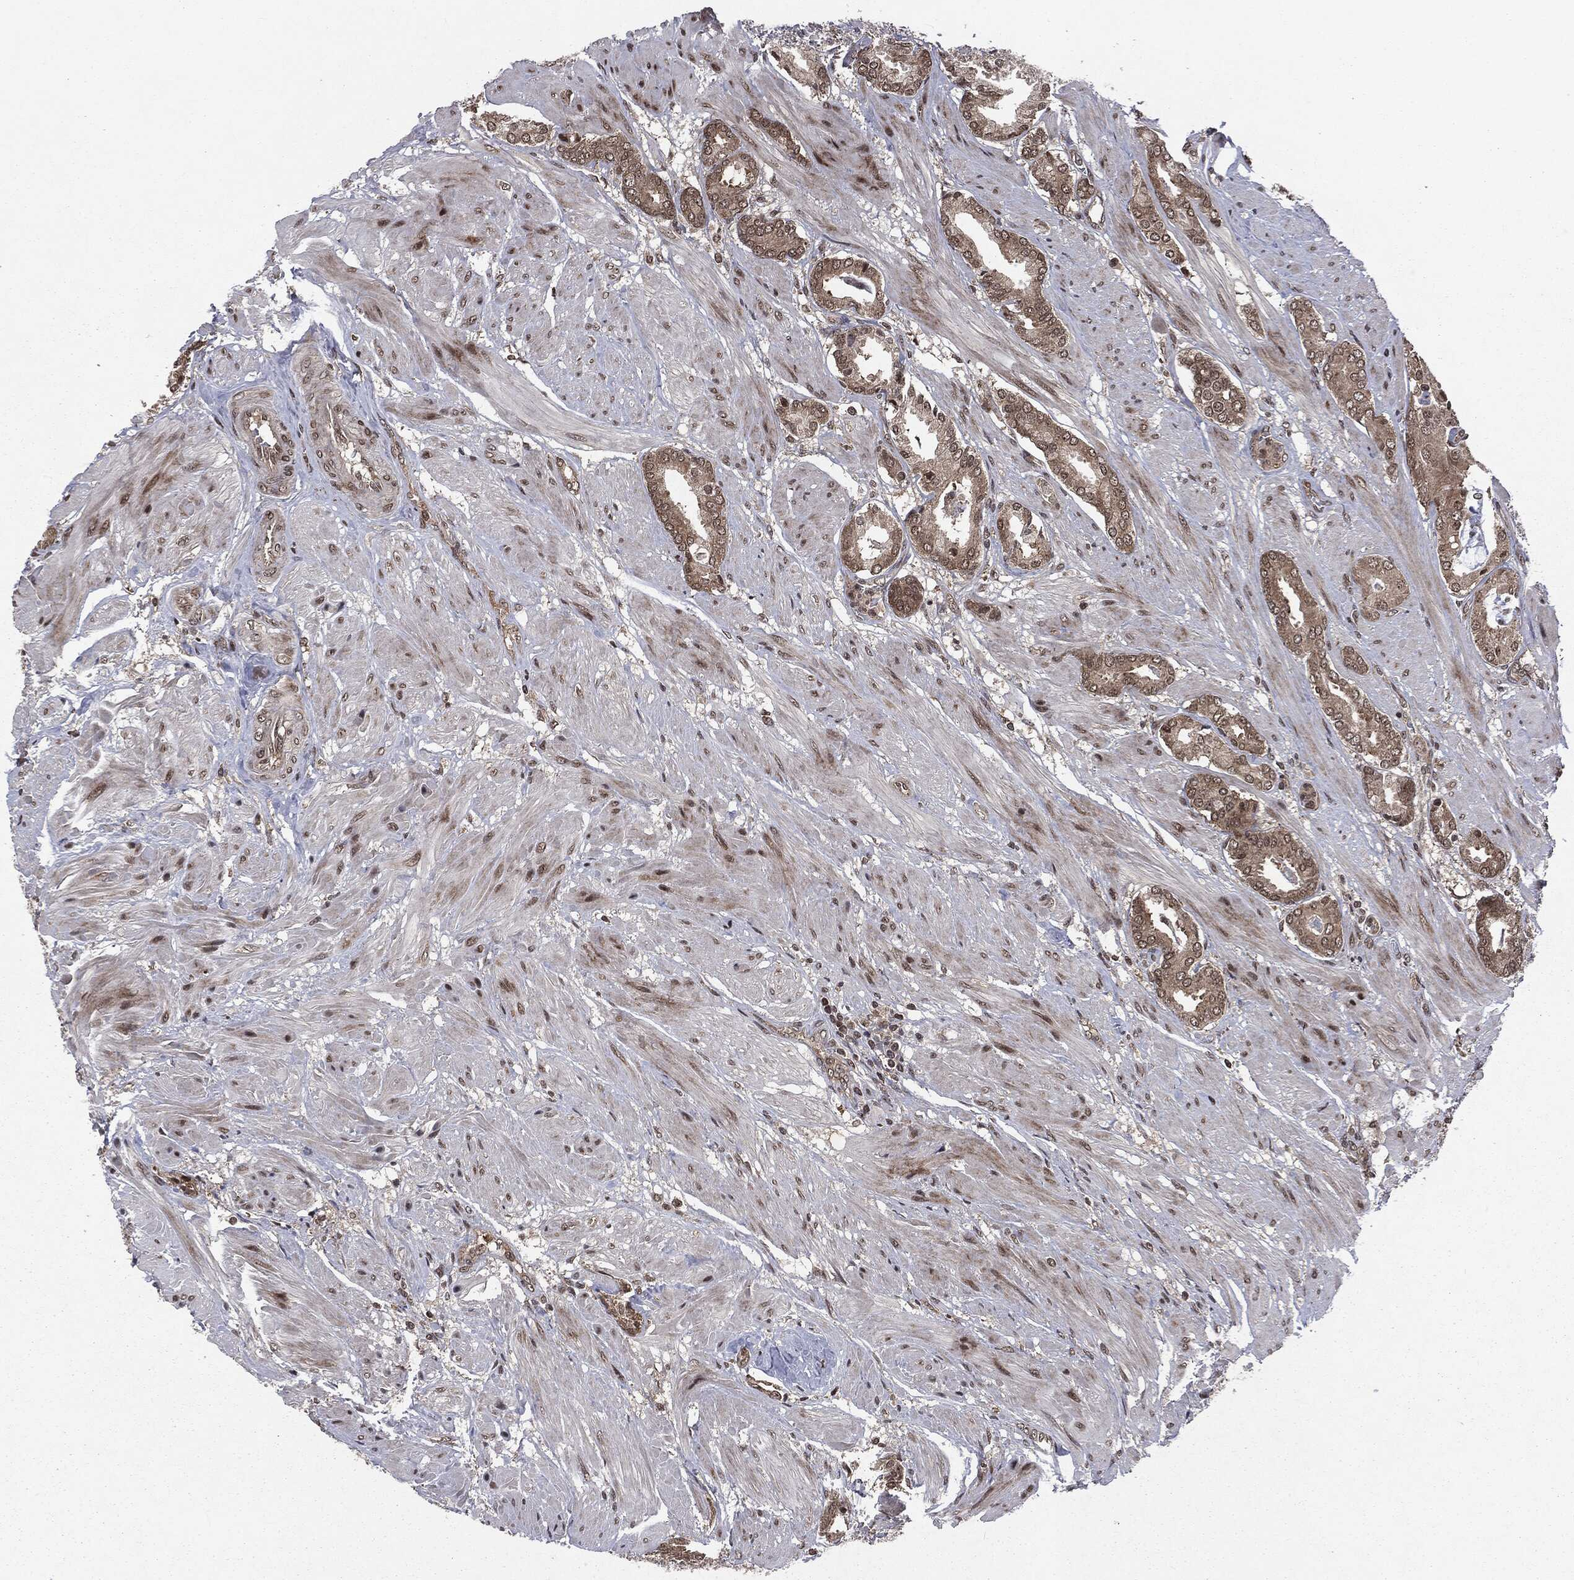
{"staining": {"intensity": "moderate", "quantity": "25%-75%", "location": "cytoplasmic/membranous,nuclear"}, "tissue": "prostate cancer", "cell_type": "Tumor cells", "image_type": "cancer", "snomed": [{"axis": "morphology", "description": "Adenocarcinoma, High grade"}, {"axis": "topography", "description": "Prostate"}], "caption": "Protein staining displays moderate cytoplasmic/membranous and nuclear staining in about 25%-75% of tumor cells in adenocarcinoma (high-grade) (prostate). The staining was performed using DAB to visualize the protein expression in brown, while the nuclei were stained in blue with hematoxylin (Magnification: 20x).", "gene": "STAU2", "patient": {"sex": "male", "age": 56}}